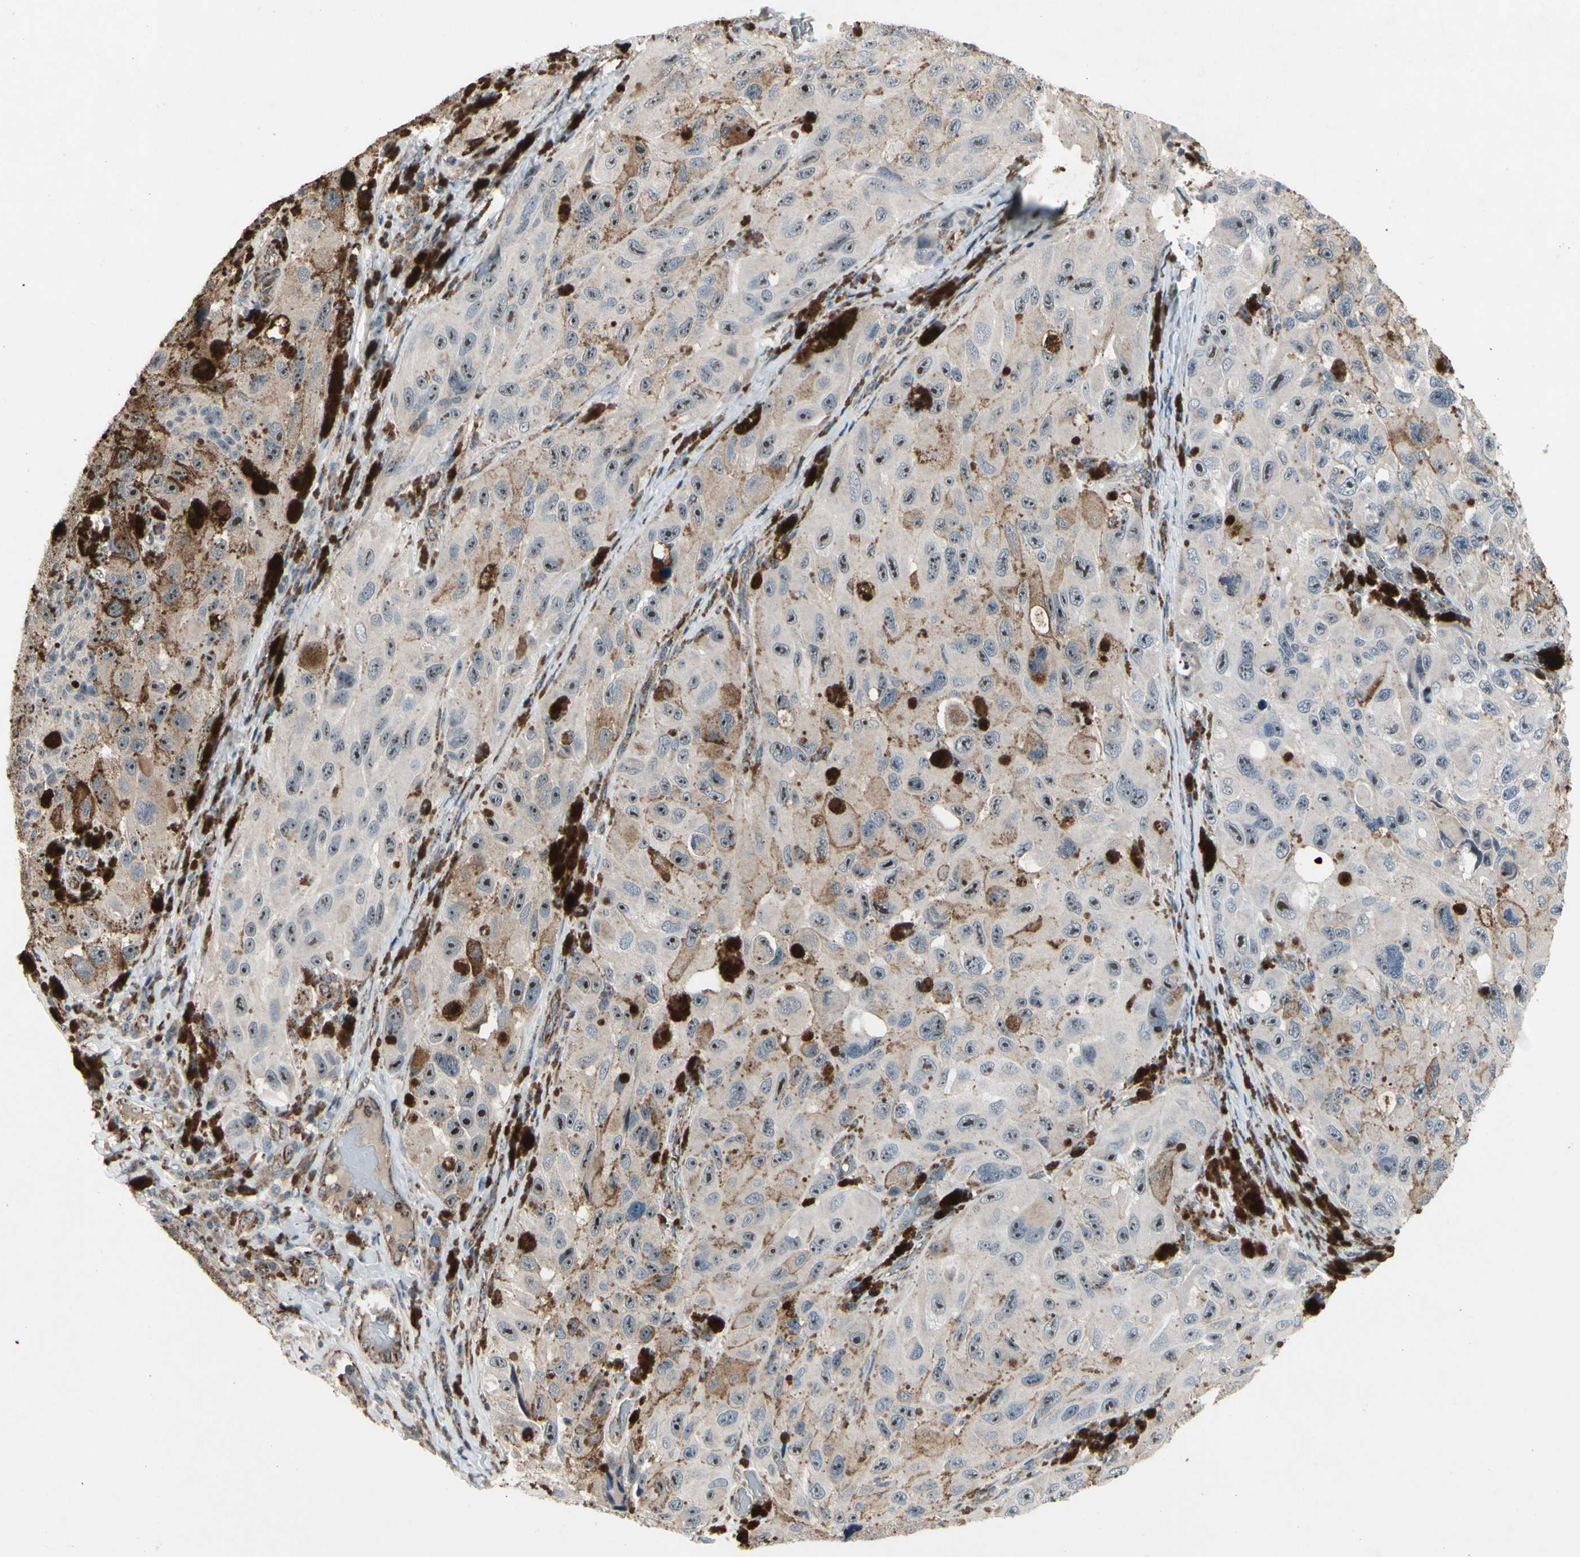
{"staining": {"intensity": "weak", "quantity": ">75%", "location": "cytoplasmic/membranous"}, "tissue": "melanoma", "cell_type": "Tumor cells", "image_type": "cancer", "snomed": [{"axis": "morphology", "description": "Malignant melanoma, NOS"}, {"axis": "topography", "description": "Skin"}], "caption": "A photomicrograph showing weak cytoplasmic/membranous positivity in approximately >75% of tumor cells in malignant melanoma, as visualized by brown immunohistochemical staining.", "gene": "CPT1A", "patient": {"sex": "female", "age": 73}}